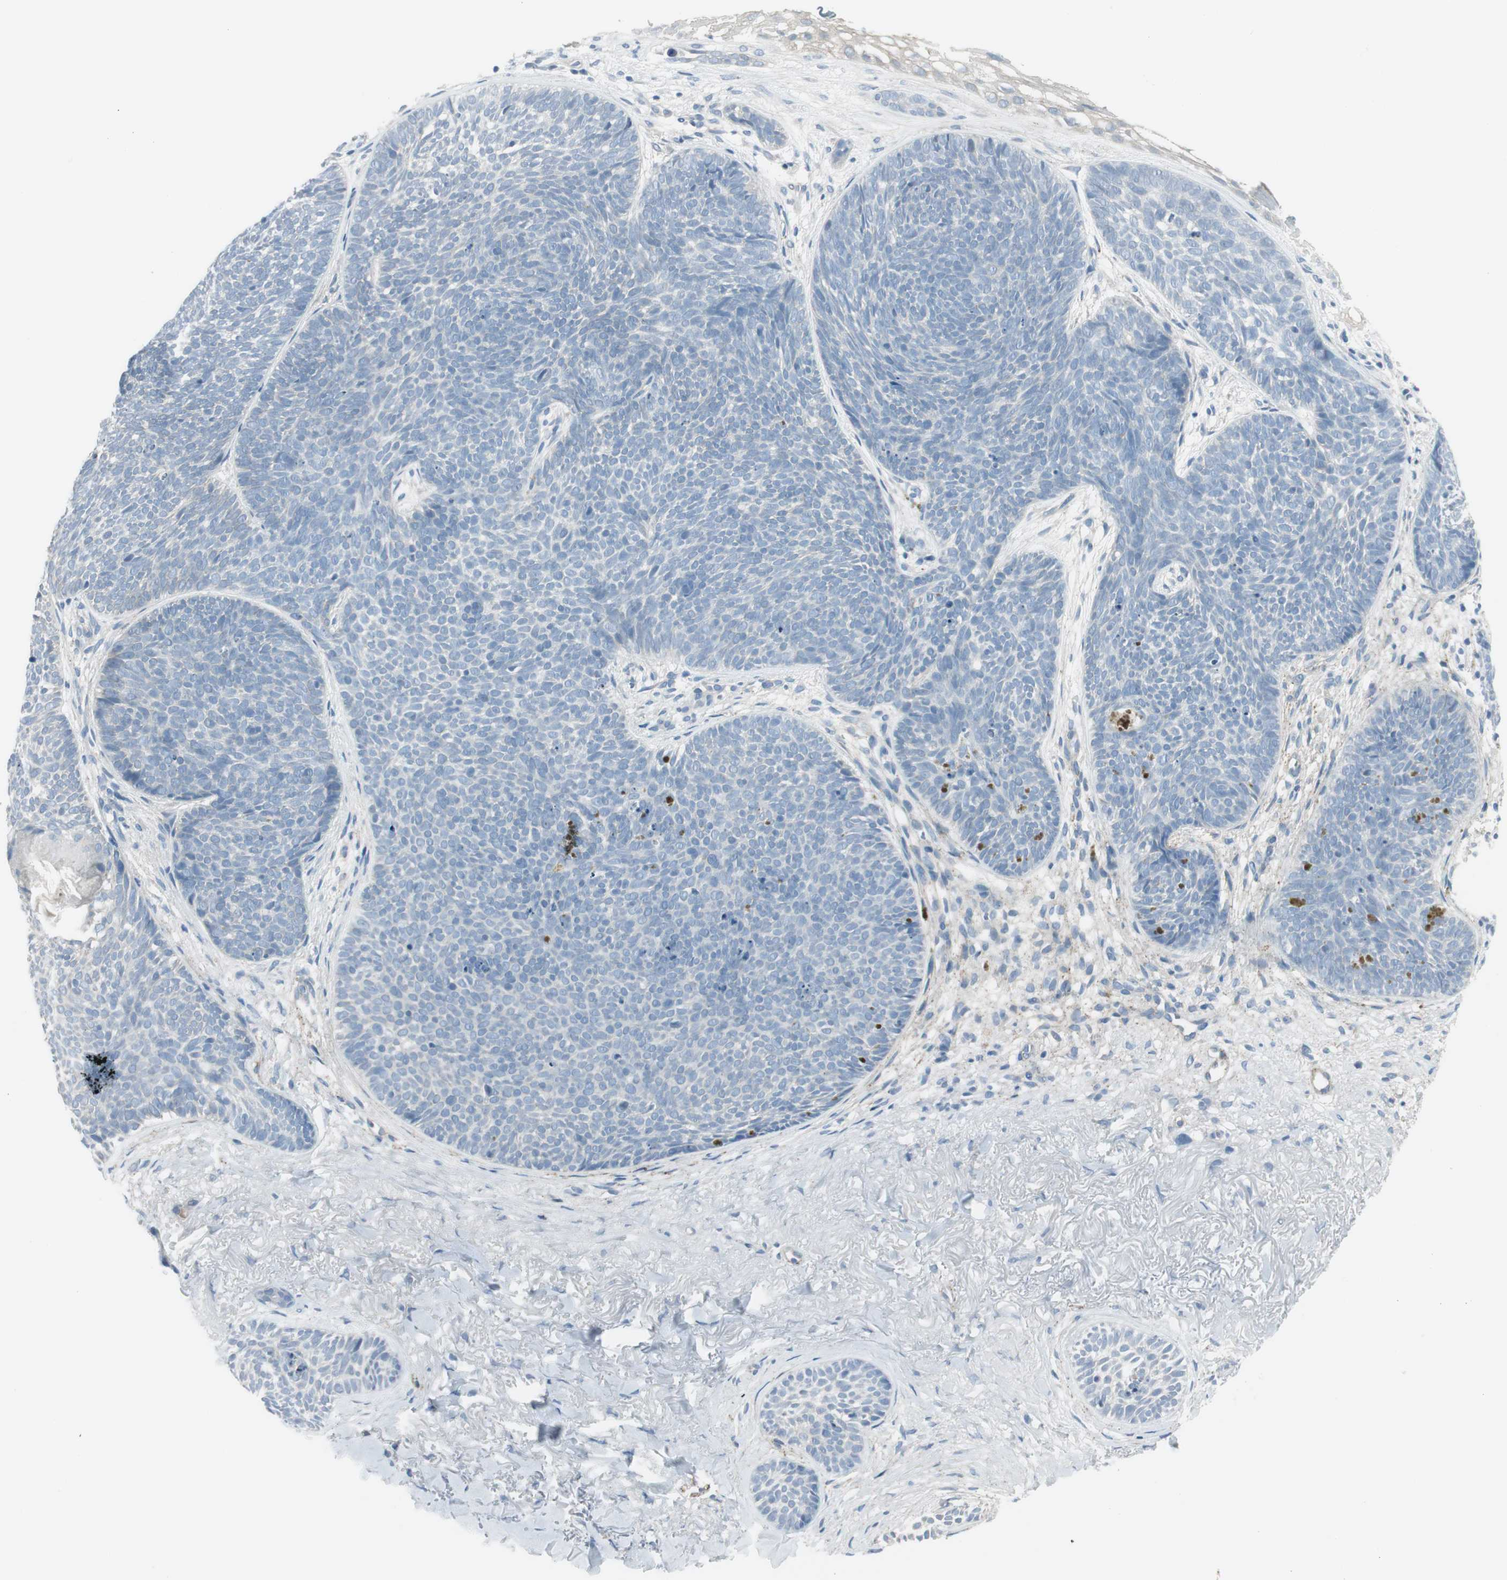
{"staining": {"intensity": "negative", "quantity": "none", "location": "none"}, "tissue": "skin cancer", "cell_type": "Tumor cells", "image_type": "cancer", "snomed": [{"axis": "morphology", "description": "Basal cell carcinoma"}, {"axis": "topography", "description": "Skin"}], "caption": "This photomicrograph is of skin cancer (basal cell carcinoma) stained with IHC to label a protein in brown with the nuclei are counter-stained blue. There is no expression in tumor cells. The staining is performed using DAB brown chromogen with nuclei counter-stained in using hematoxylin.", "gene": "CACNA2D1", "patient": {"sex": "female", "age": 70}}